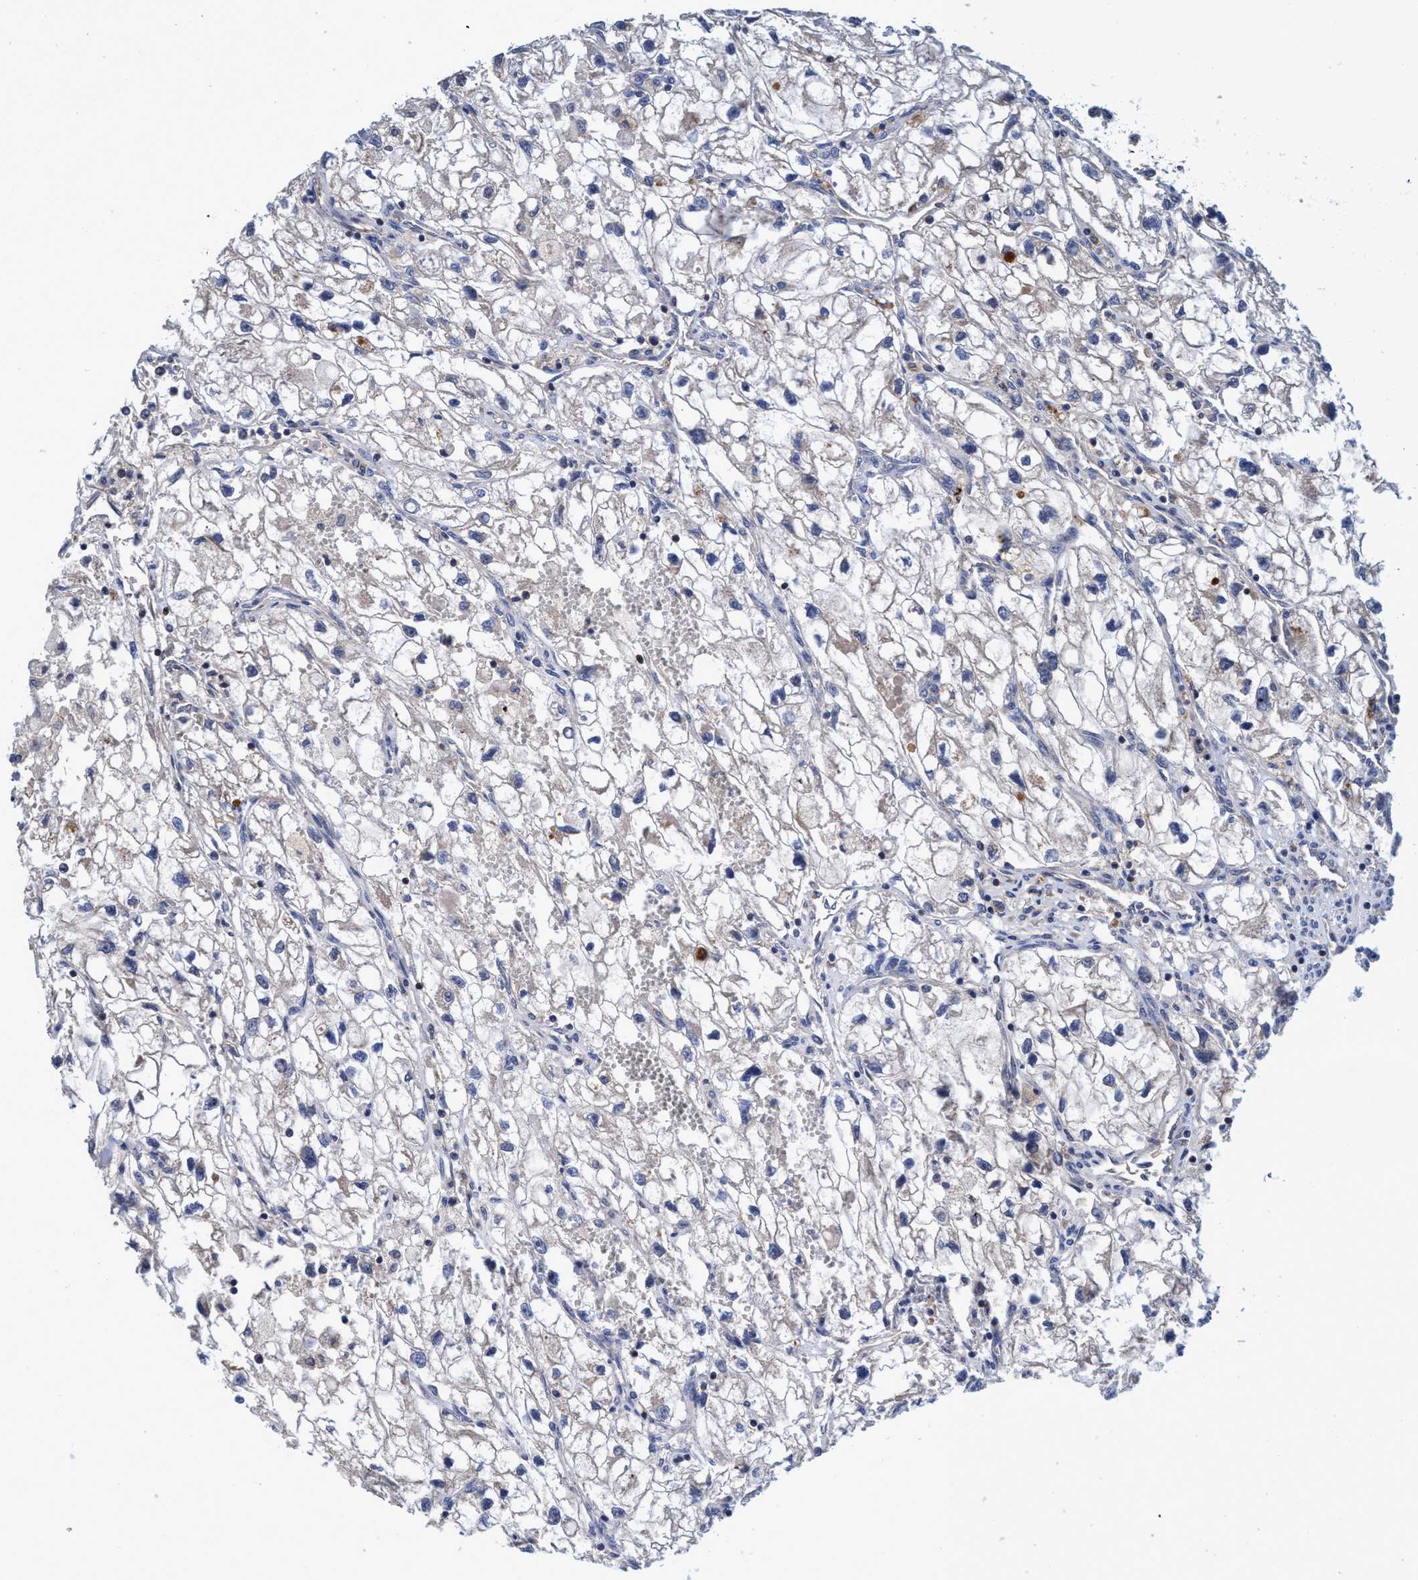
{"staining": {"intensity": "negative", "quantity": "none", "location": "none"}, "tissue": "renal cancer", "cell_type": "Tumor cells", "image_type": "cancer", "snomed": [{"axis": "morphology", "description": "Adenocarcinoma, NOS"}, {"axis": "topography", "description": "Kidney"}], "caption": "This is an IHC image of human renal adenocarcinoma. There is no expression in tumor cells.", "gene": "CALCOCO2", "patient": {"sex": "female", "age": 70}}